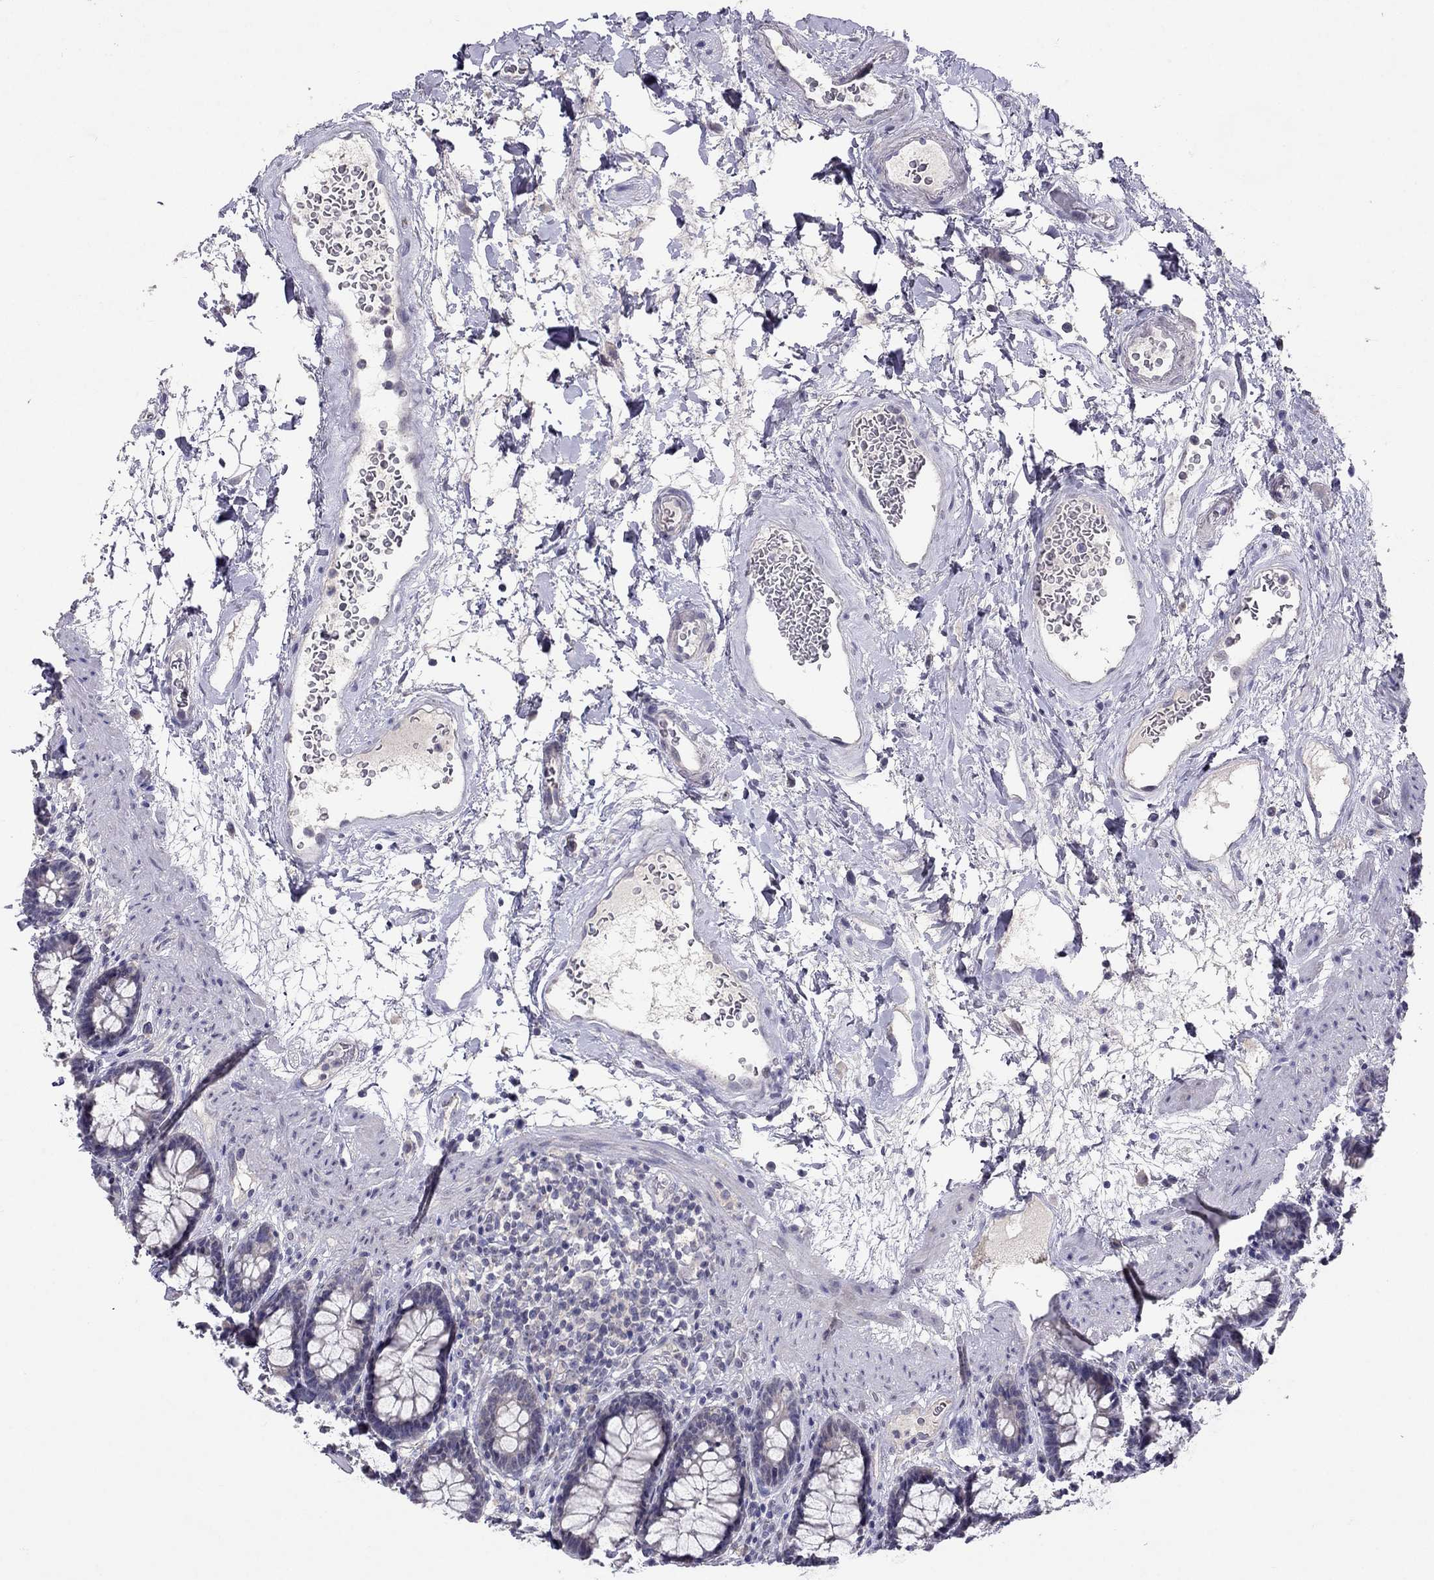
{"staining": {"intensity": "negative", "quantity": "none", "location": "none"}, "tissue": "rectum", "cell_type": "Glandular cells", "image_type": "normal", "snomed": [{"axis": "morphology", "description": "Normal tissue, NOS"}, {"axis": "topography", "description": "Rectum"}], "caption": "Protein analysis of benign rectum displays no significant staining in glandular cells. (DAB (3,3'-diaminobenzidine) immunohistochemistry visualized using brightfield microscopy, high magnification).", "gene": "FST", "patient": {"sex": "male", "age": 72}}